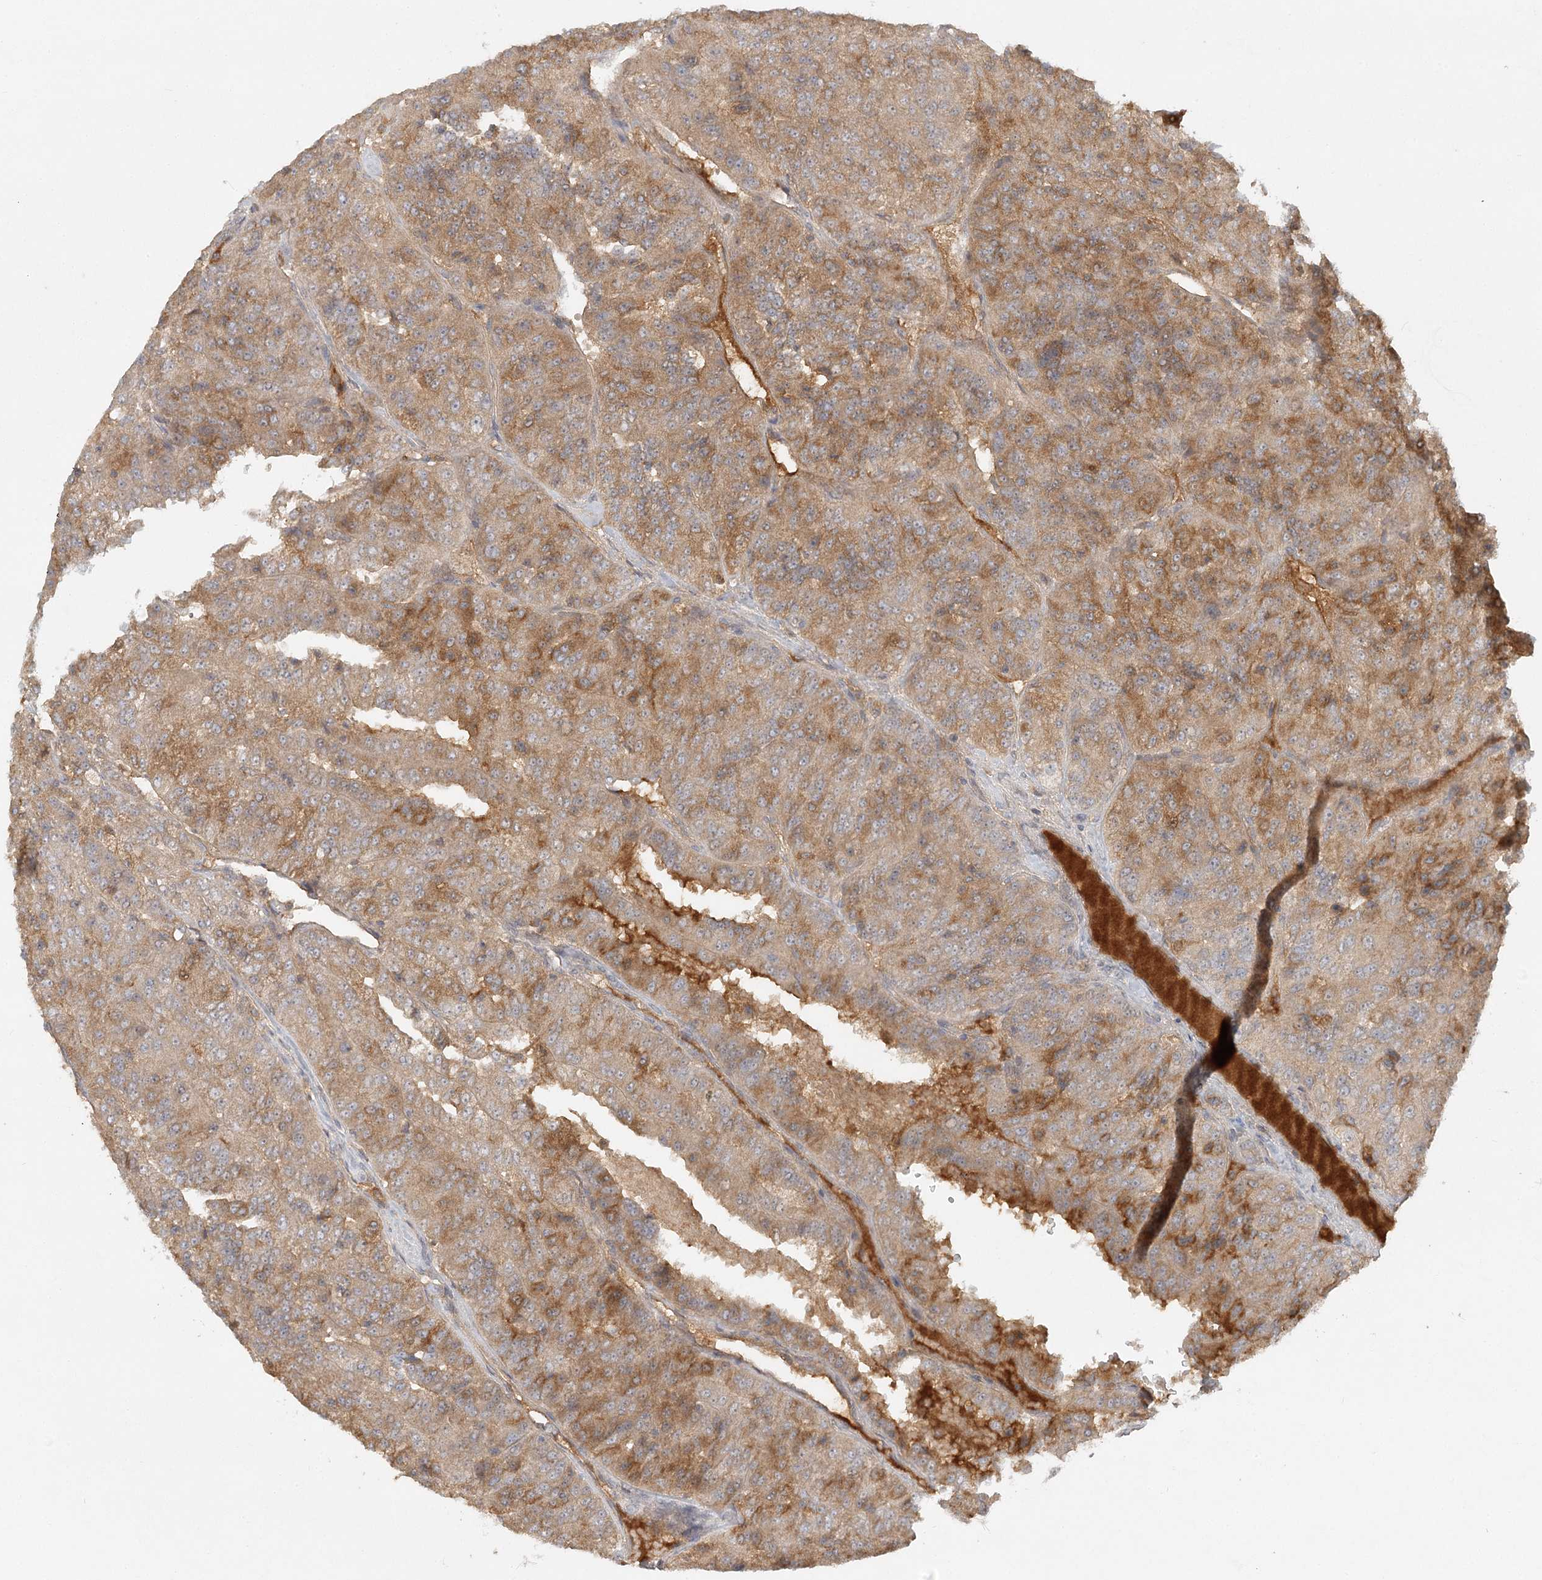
{"staining": {"intensity": "moderate", "quantity": ">75%", "location": "cytoplasmic/membranous"}, "tissue": "renal cancer", "cell_type": "Tumor cells", "image_type": "cancer", "snomed": [{"axis": "morphology", "description": "Adenocarcinoma, NOS"}, {"axis": "topography", "description": "Kidney"}], "caption": "This is a histology image of immunohistochemistry staining of renal cancer (adenocarcinoma), which shows moderate staining in the cytoplasmic/membranous of tumor cells.", "gene": "ARL13A", "patient": {"sex": "female", "age": 63}}